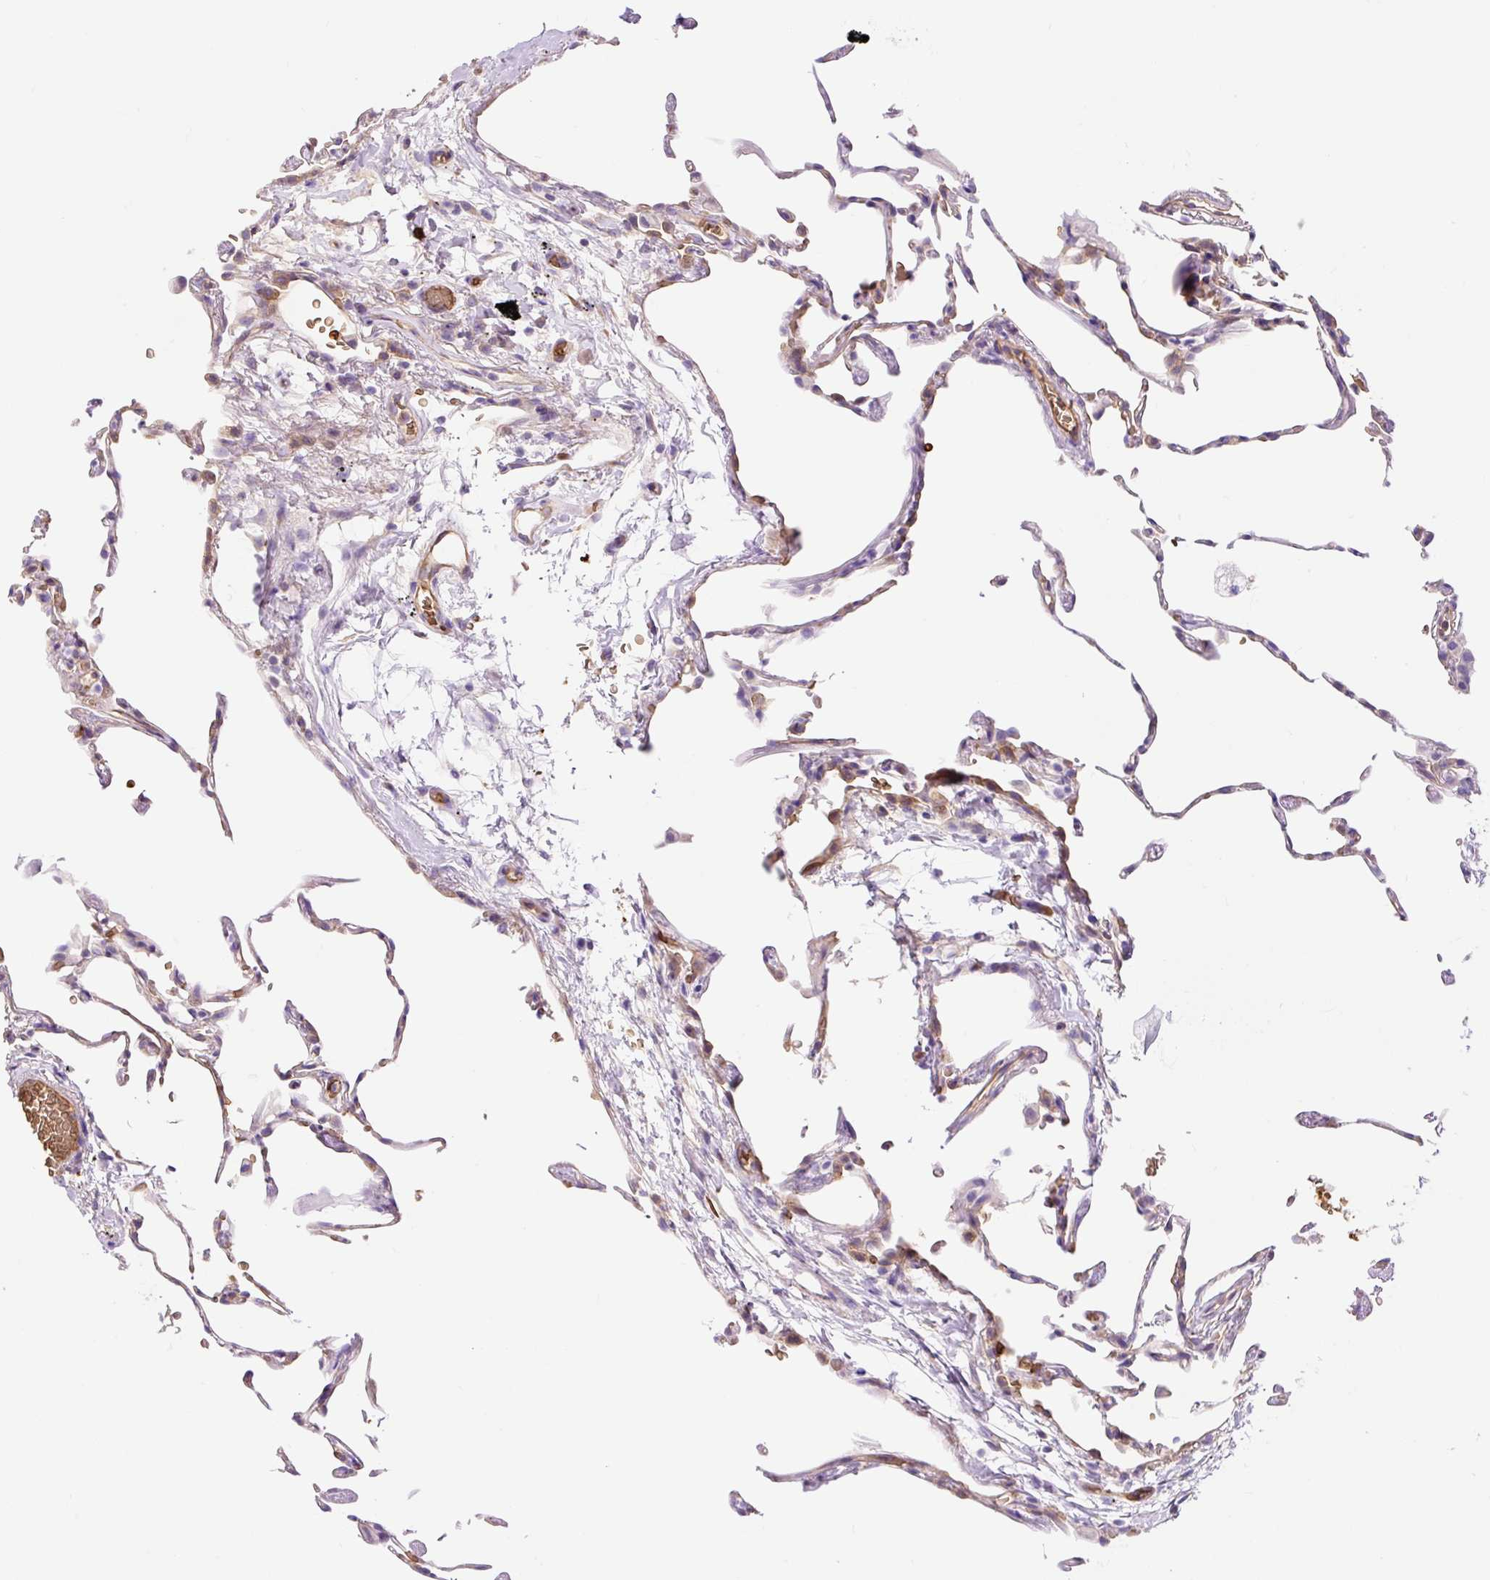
{"staining": {"intensity": "strong", "quantity": "<25%", "location": "cytoplasmic/membranous"}, "tissue": "lung", "cell_type": "Alveolar cells", "image_type": "normal", "snomed": [{"axis": "morphology", "description": "Normal tissue, NOS"}, {"axis": "topography", "description": "Lung"}], "caption": "Immunohistochemistry (IHC) of unremarkable human lung shows medium levels of strong cytoplasmic/membranous expression in about <25% of alveolar cells.", "gene": "HIP1R", "patient": {"sex": "female", "age": 57}}